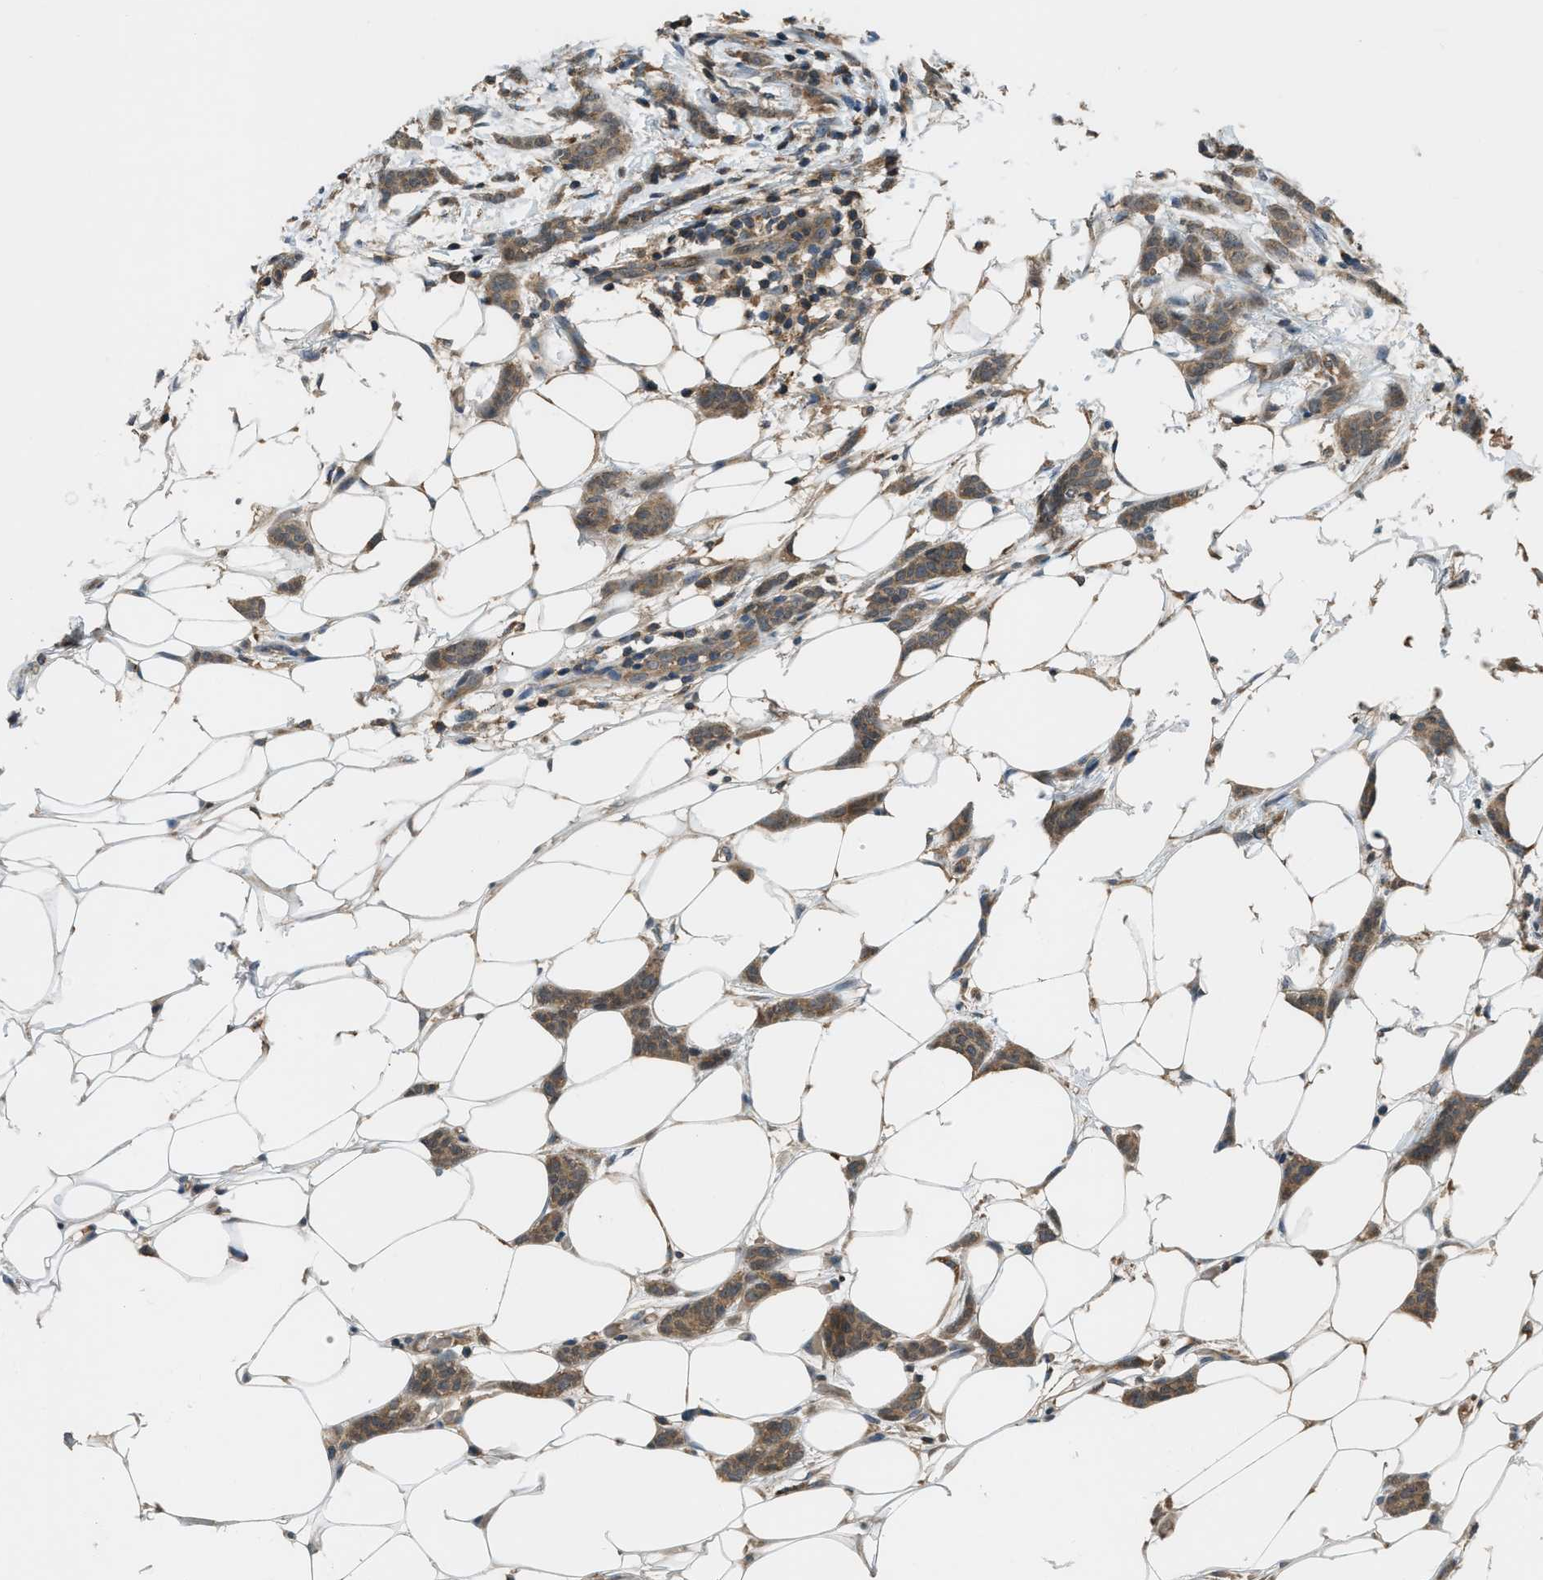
{"staining": {"intensity": "moderate", "quantity": ">75%", "location": "cytoplasmic/membranous"}, "tissue": "breast cancer", "cell_type": "Tumor cells", "image_type": "cancer", "snomed": [{"axis": "morphology", "description": "Lobular carcinoma"}, {"axis": "topography", "description": "Skin"}, {"axis": "topography", "description": "Breast"}], "caption": "A micrograph of human breast cancer stained for a protein displays moderate cytoplasmic/membranous brown staining in tumor cells.", "gene": "ZNF71", "patient": {"sex": "female", "age": 46}}